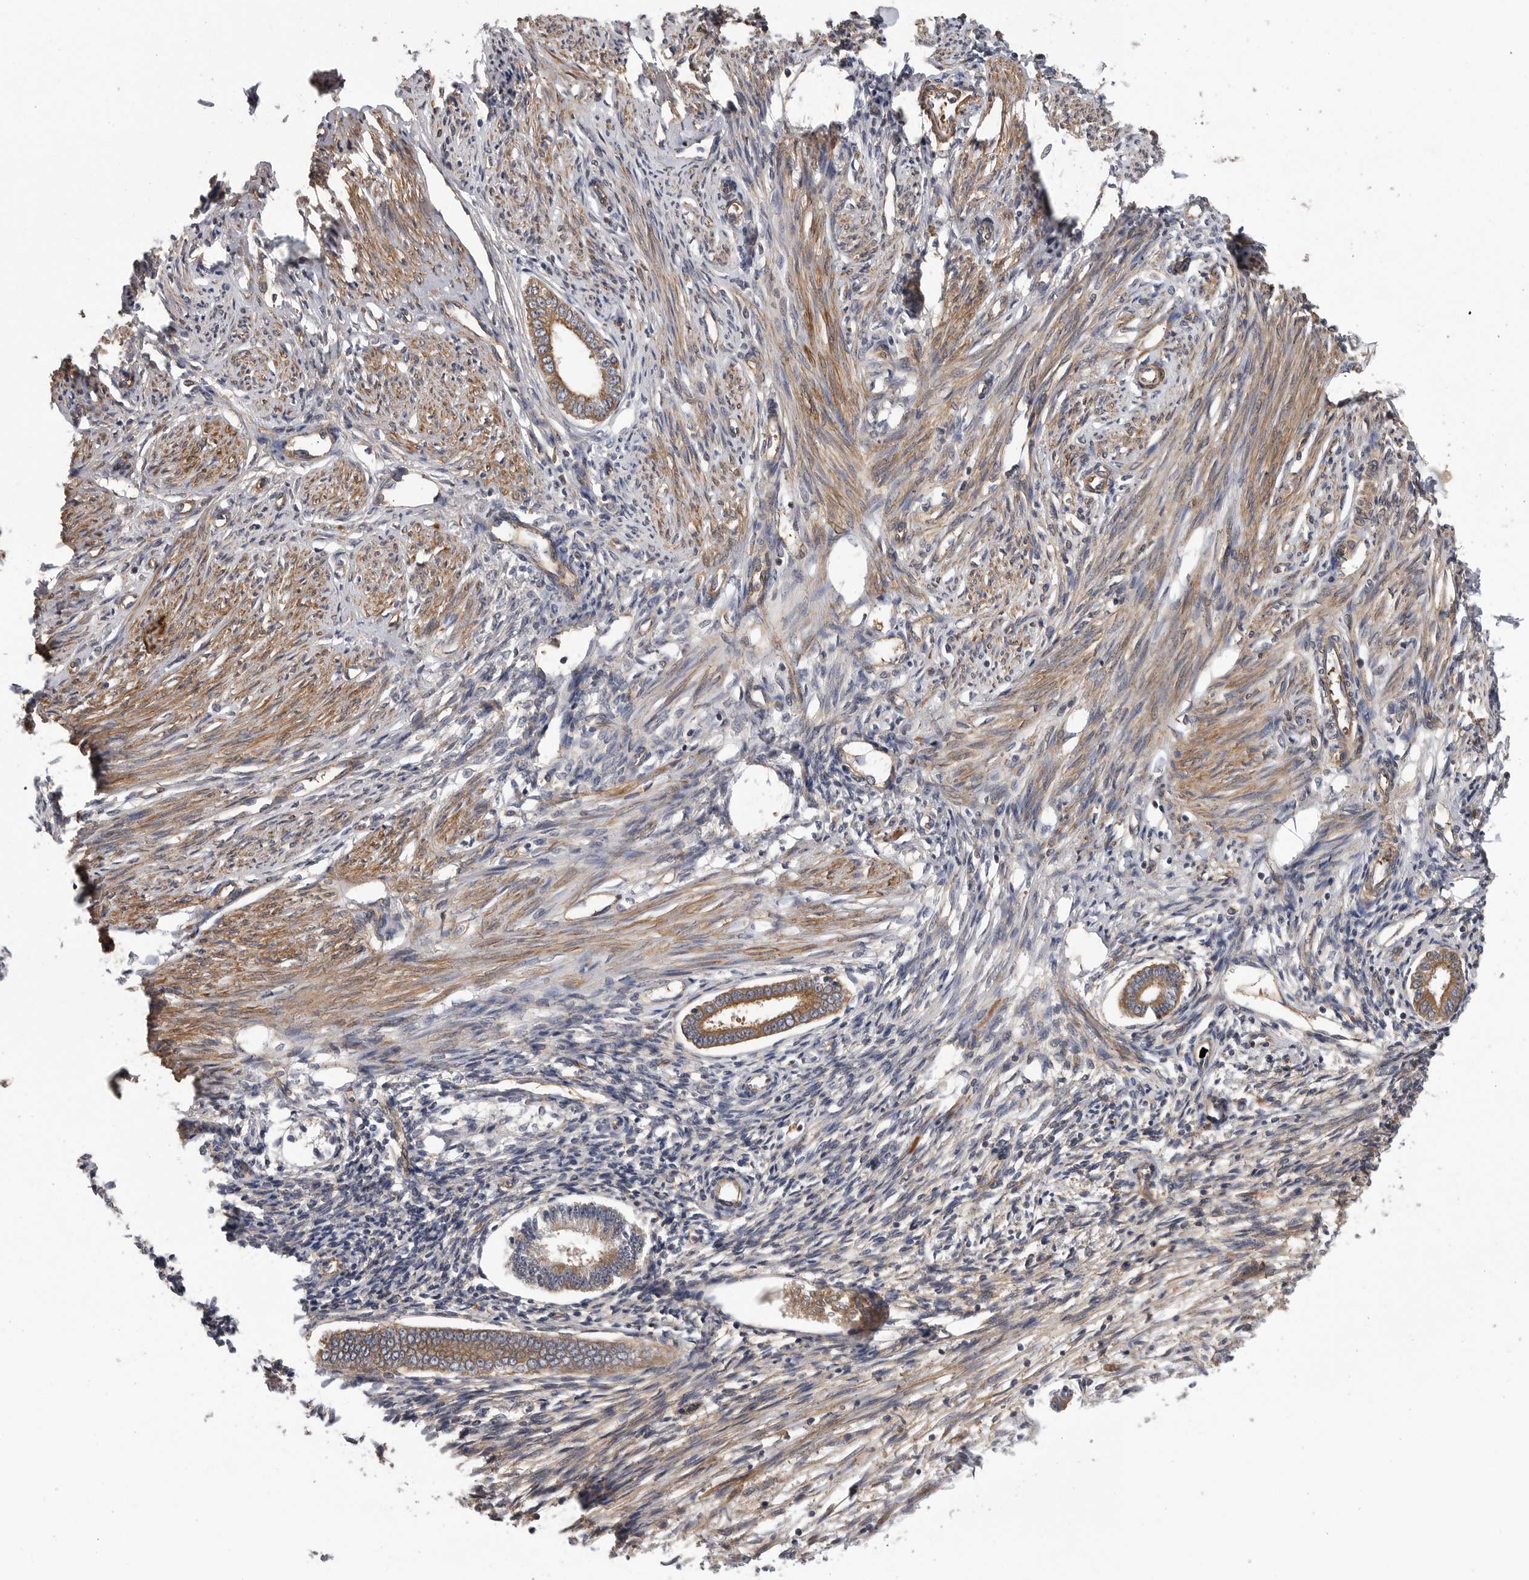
{"staining": {"intensity": "weak", "quantity": "25%-75%", "location": "cytoplasmic/membranous"}, "tissue": "endometrium", "cell_type": "Cells in endometrial stroma", "image_type": "normal", "snomed": [{"axis": "morphology", "description": "Normal tissue, NOS"}, {"axis": "topography", "description": "Endometrium"}], "caption": "About 25%-75% of cells in endometrial stroma in unremarkable endometrium demonstrate weak cytoplasmic/membranous protein staining as visualized by brown immunohistochemical staining.", "gene": "OXR1", "patient": {"sex": "female", "age": 56}}